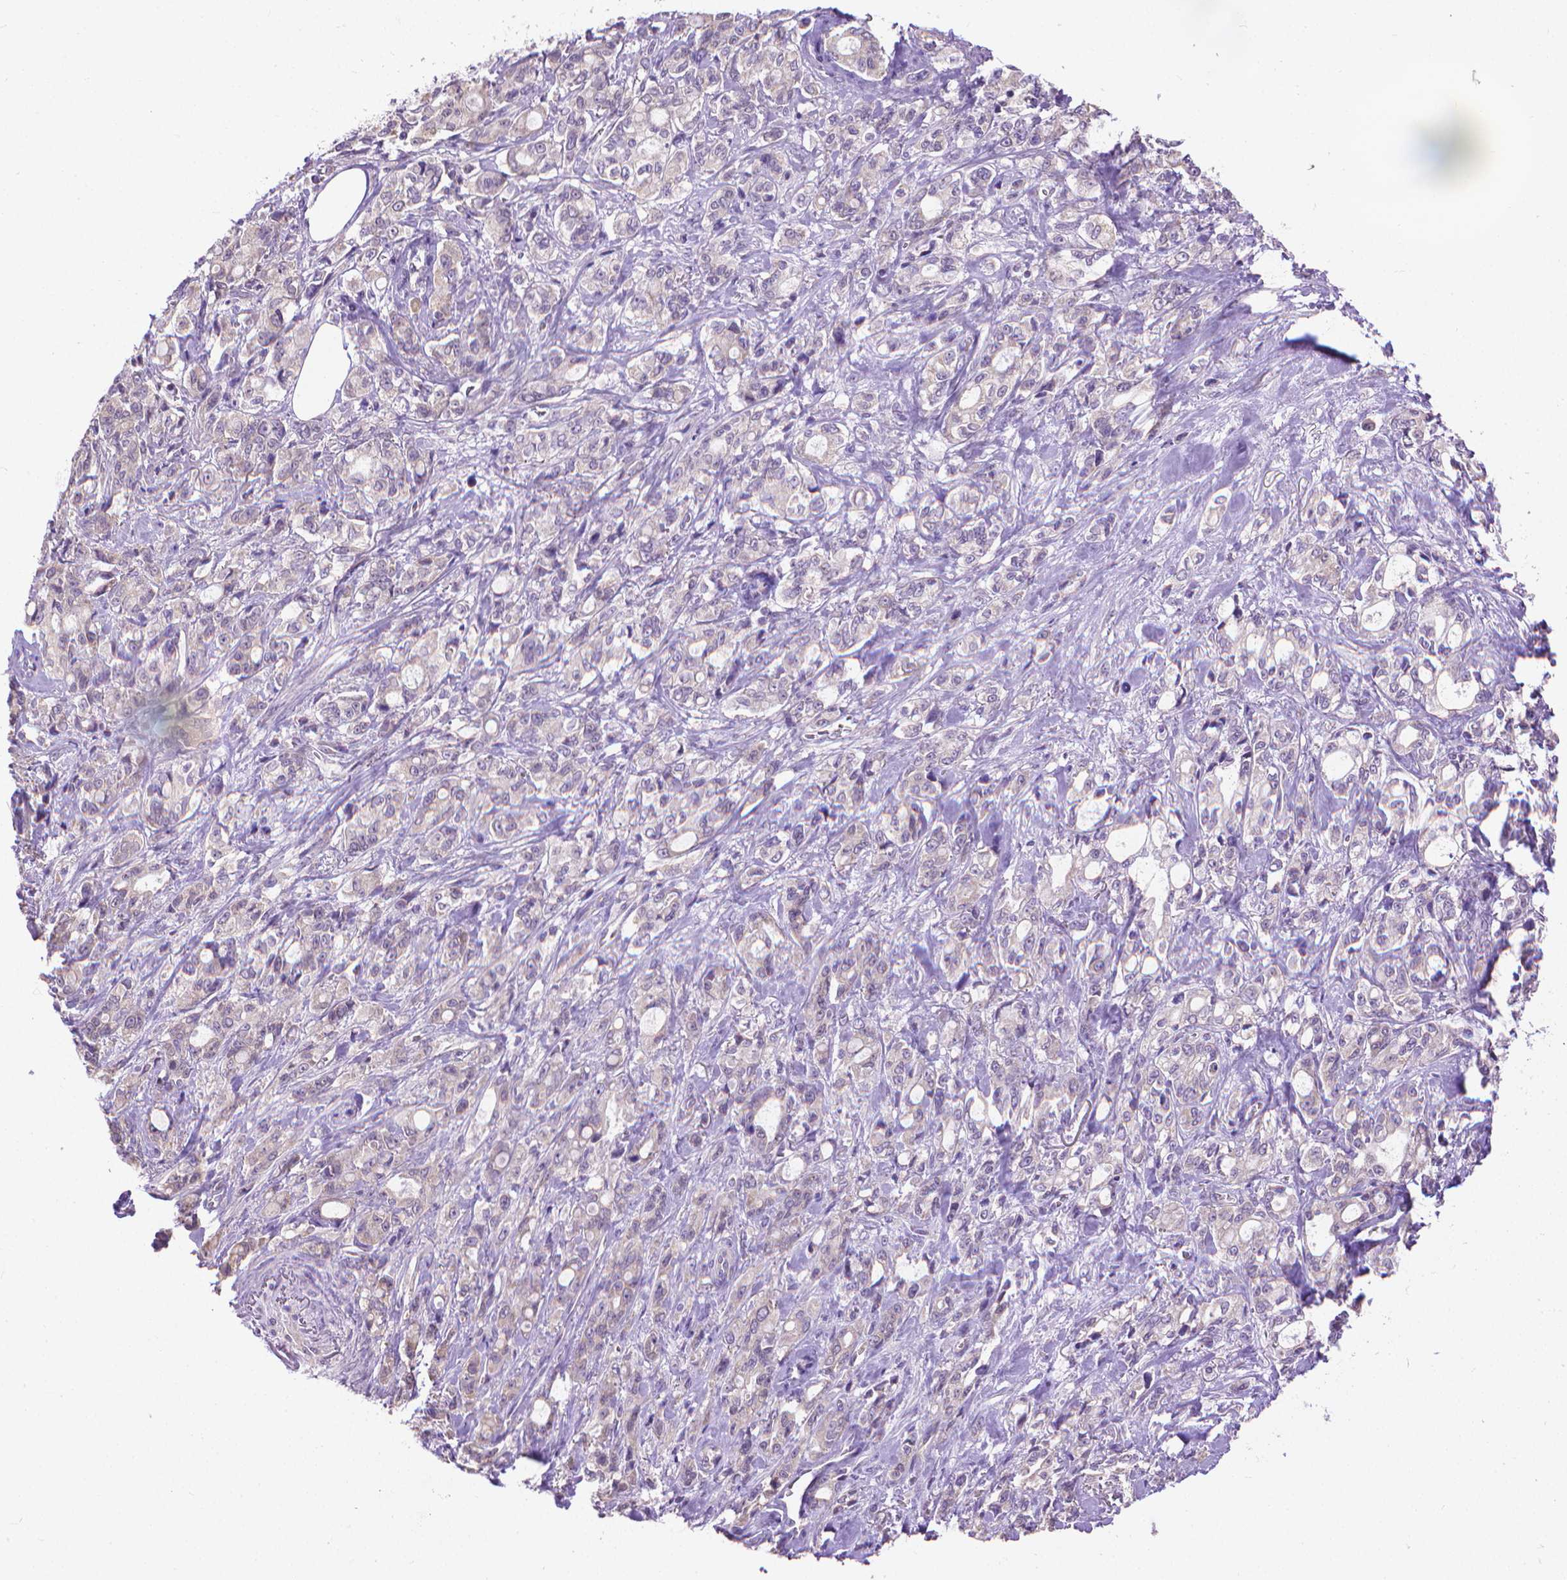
{"staining": {"intensity": "negative", "quantity": "none", "location": "none"}, "tissue": "stomach cancer", "cell_type": "Tumor cells", "image_type": "cancer", "snomed": [{"axis": "morphology", "description": "Adenocarcinoma, NOS"}, {"axis": "topography", "description": "Stomach"}], "caption": "Immunohistochemistry of stomach cancer shows no positivity in tumor cells.", "gene": "SYN1", "patient": {"sex": "male", "age": 63}}